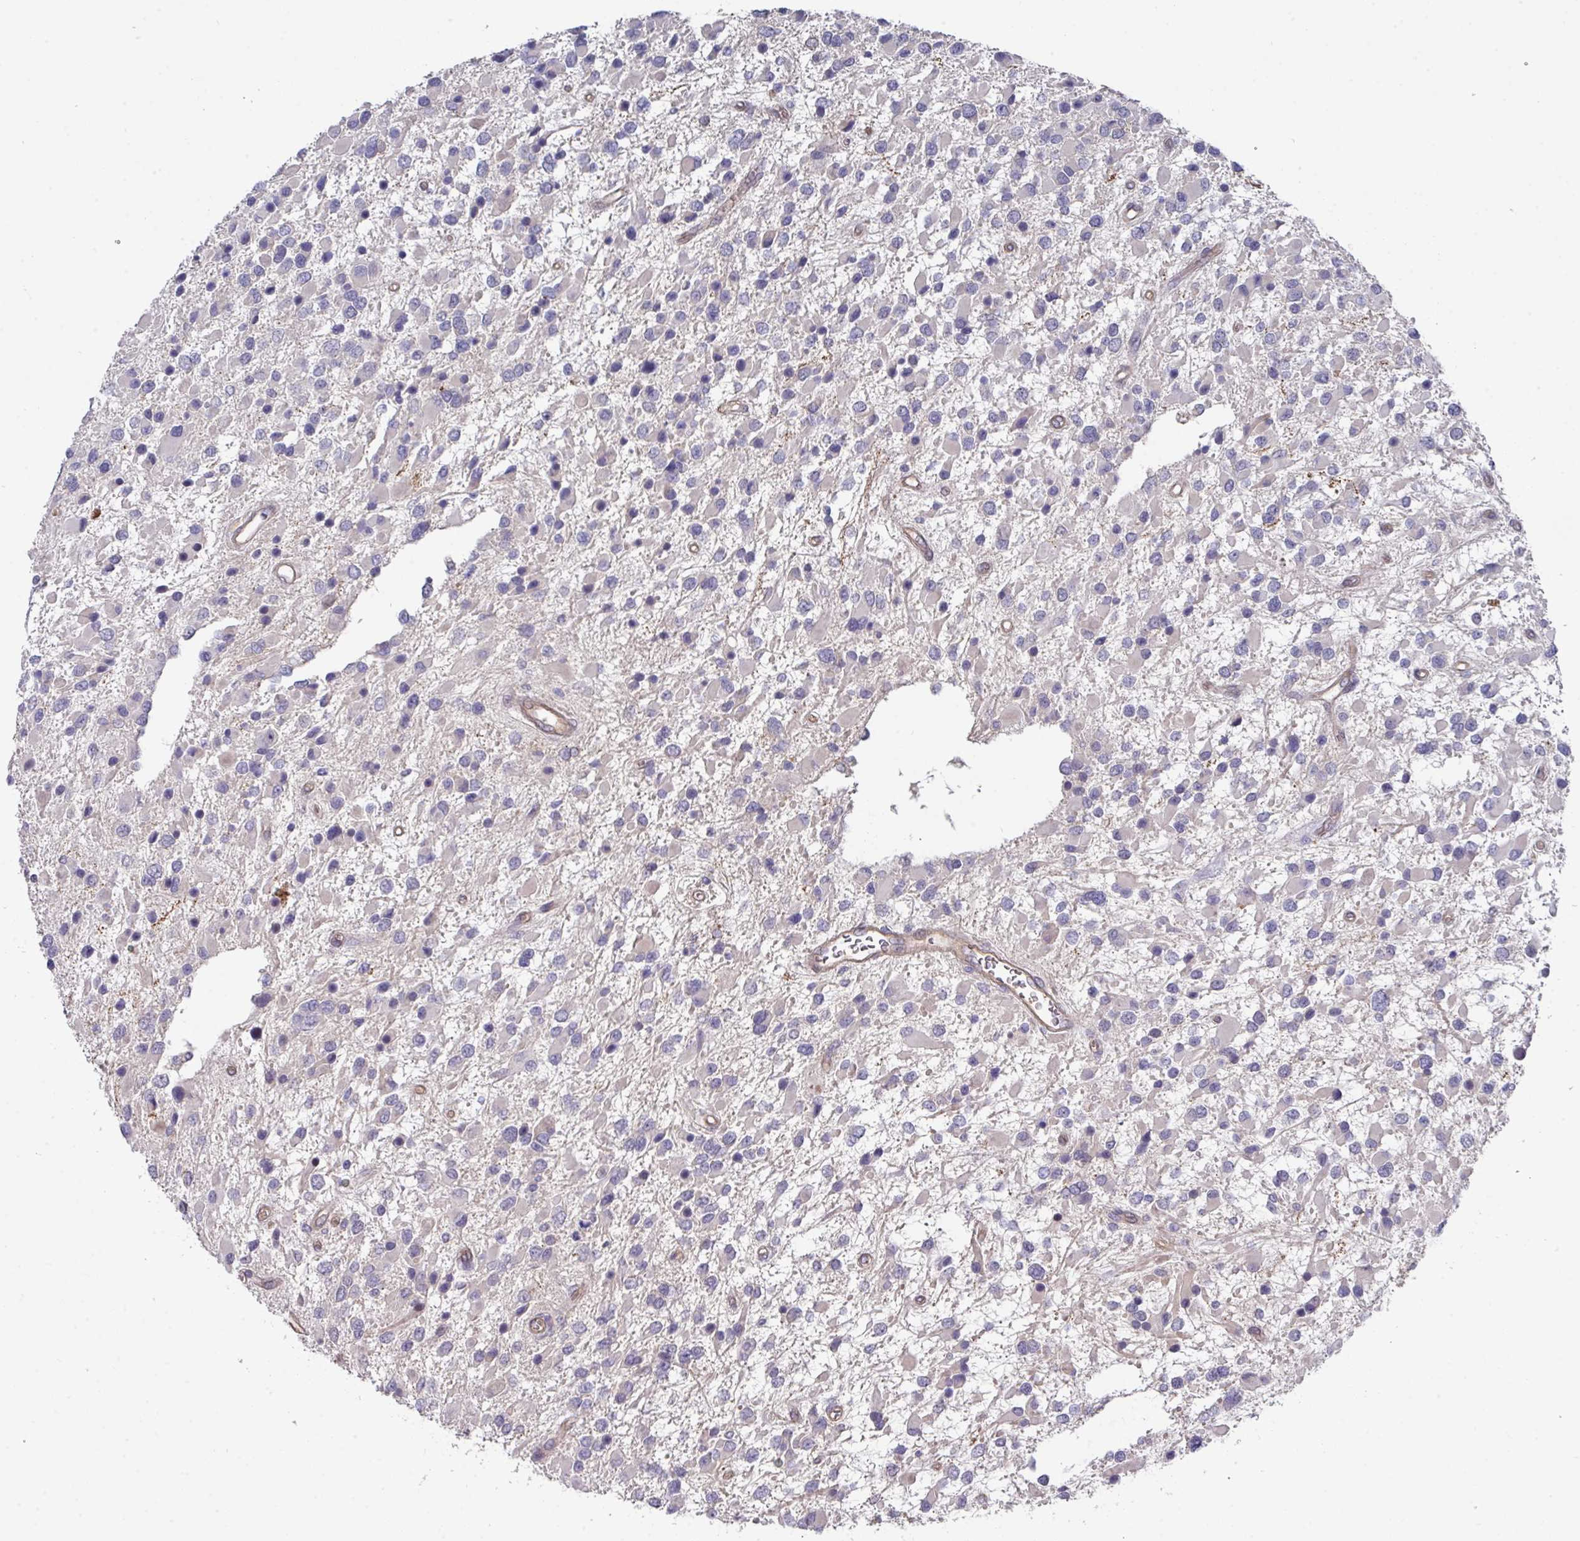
{"staining": {"intensity": "negative", "quantity": "none", "location": "none"}, "tissue": "glioma", "cell_type": "Tumor cells", "image_type": "cancer", "snomed": [{"axis": "morphology", "description": "Glioma, malignant, High grade"}, {"axis": "topography", "description": "Brain"}], "caption": "Immunohistochemistry of glioma displays no positivity in tumor cells. (DAB IHC, high magnification).", "gene": "PRR5", "patient": {"sex": "male", "age": 53}}